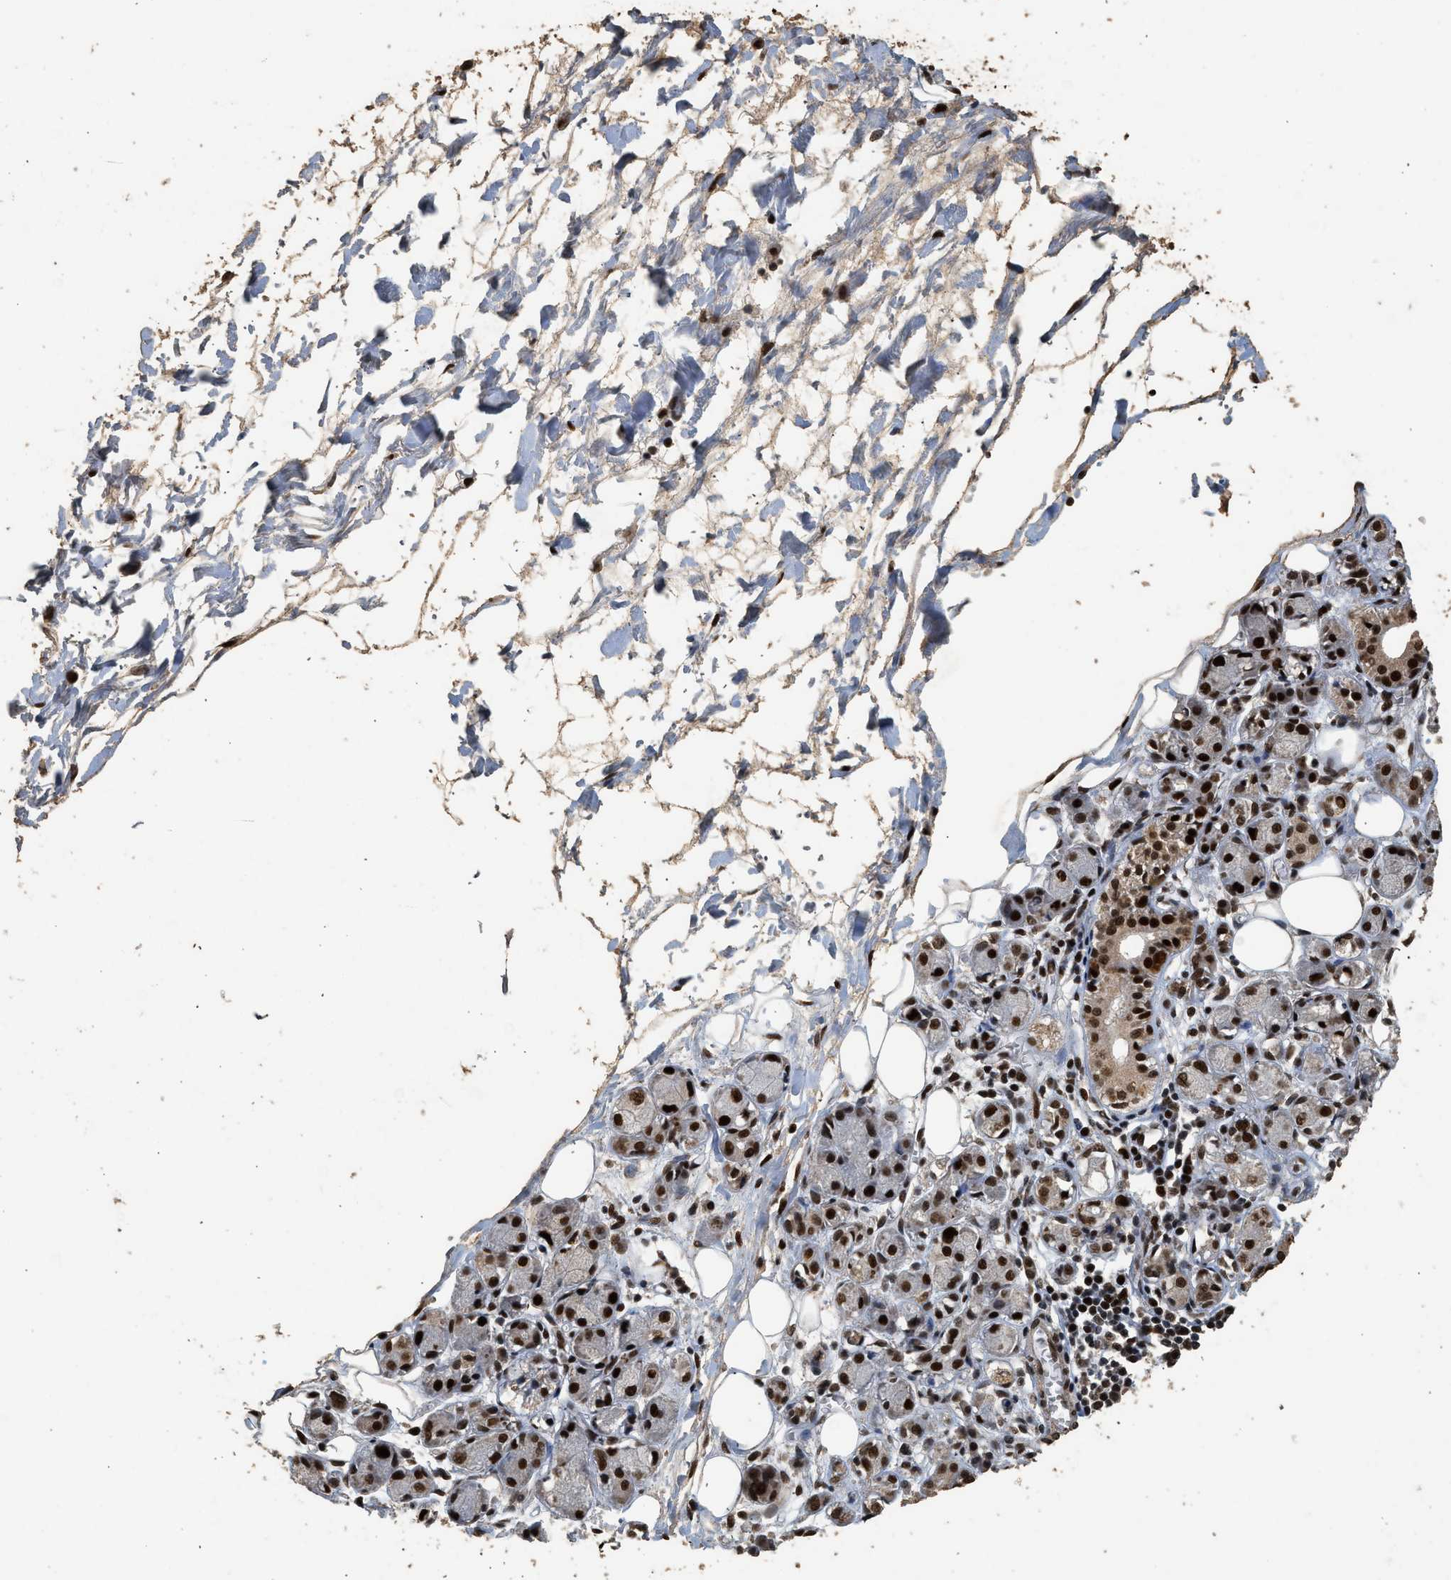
{"staining": {"intensity": "strong", "quantity": ">75%", "location": "nuclear"}, "tissue": "adipose tissue", "cell_type": "Adipocytes", "image_type": "normal", "snomed": [{"axis": "morphology", "description": "Normal tissue, NOS"}, {"axis": "morphology", "description": "Inflammation, NOS"}, {"axis": "topography", "description": "Vascular tissue"}, {"axis": "topography", "description": "Salivary gland"}], "caption": "Adipocytes demonstrate high levels of strong nuclear staining in about >75% of cells in benign human adipose tissue. (Brightfield microscopy of DAB IHC at high magnification).", "gene": "PPP4R3B", "patient": {"sex": "female", "age": 75}}